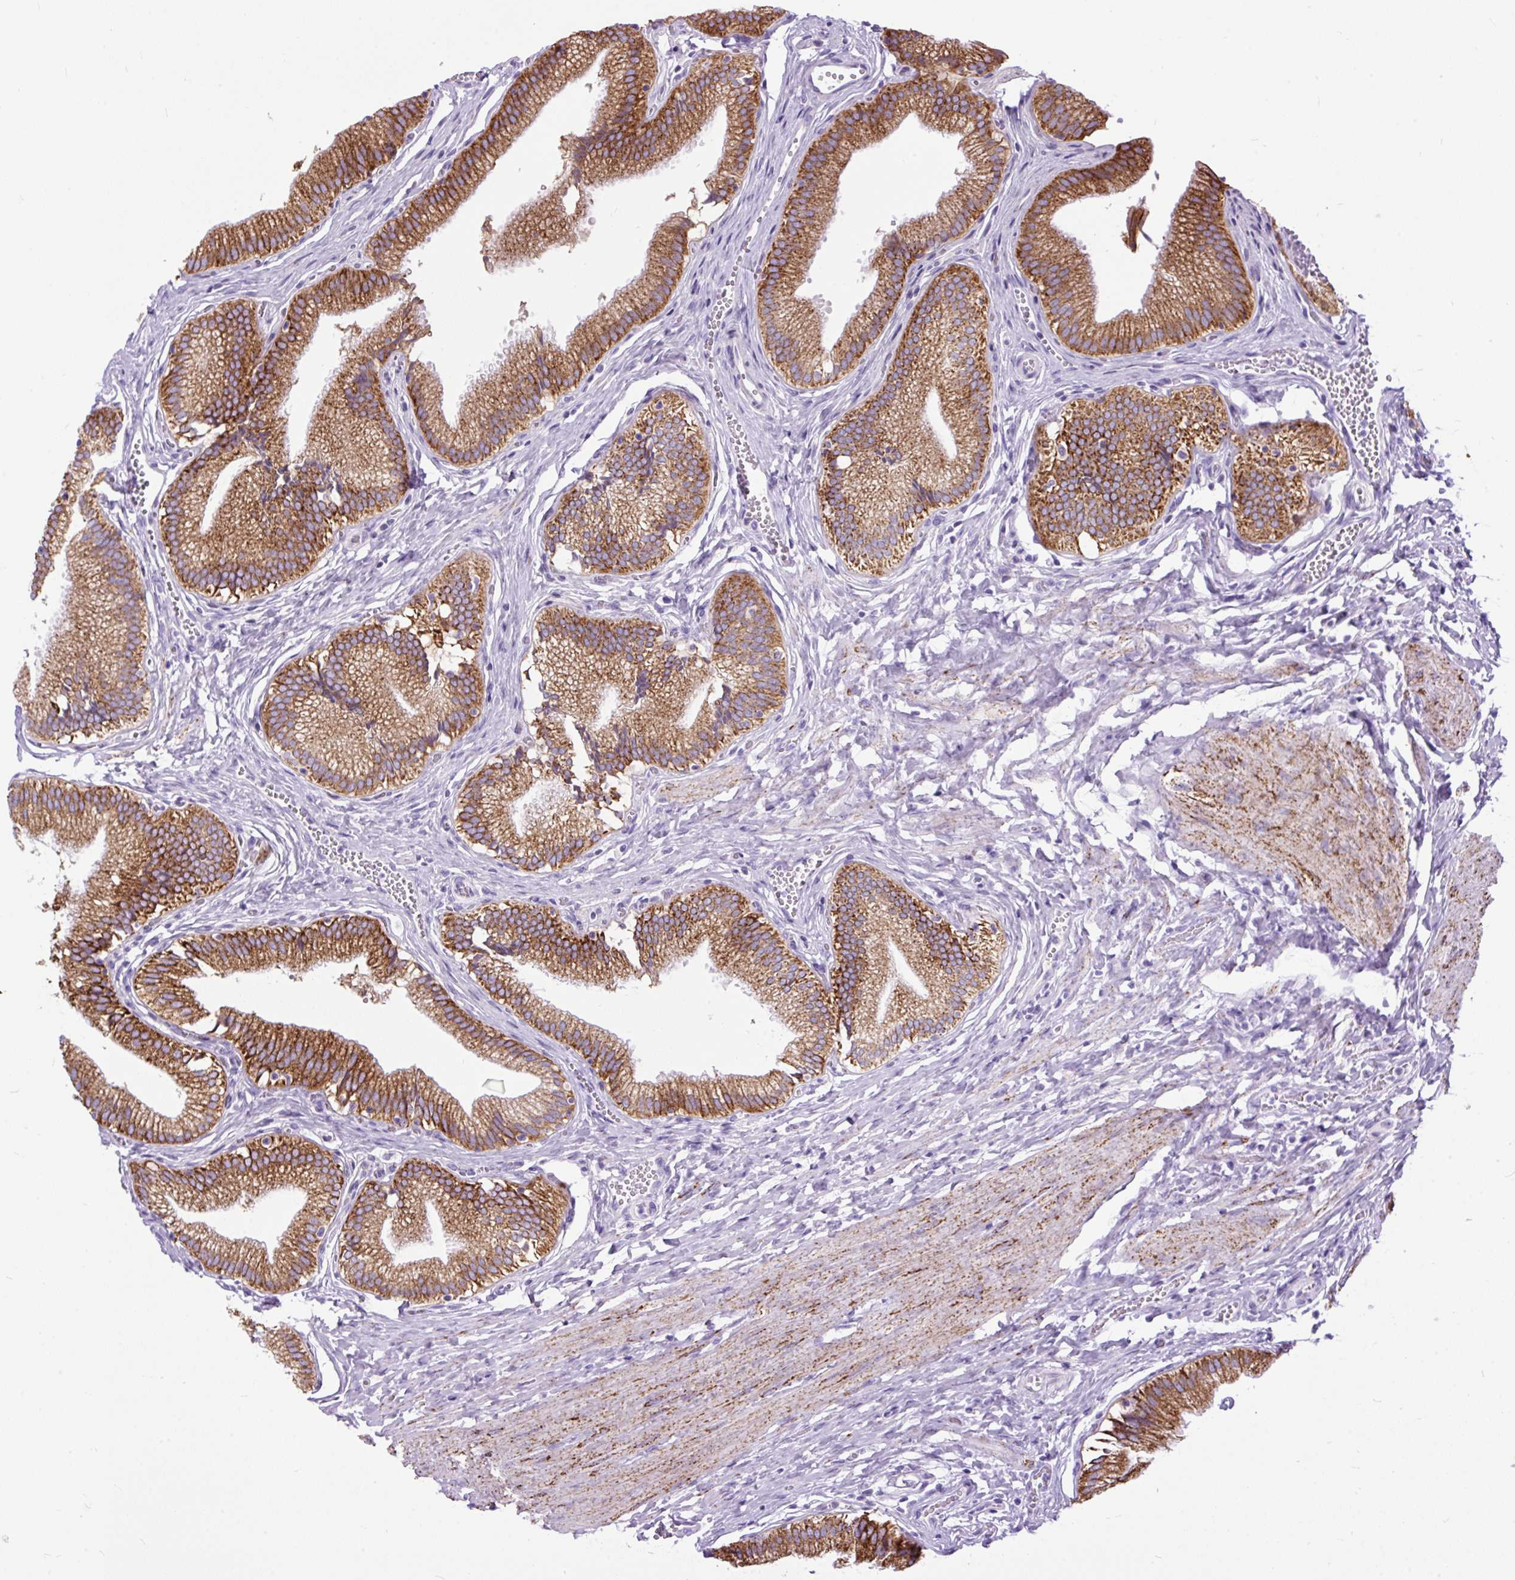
{"staining": {"intensity": "strong", "quantity": ">75%", "location": "cytoplasmic/membranous"}, "tissue": "gallbladder", "cell_type": "Glandular cells", "image_type": "normal", "snomed": [{"axis": "morphology", "description": "Normal tissue, NOS"}, {"axis": "topography", "description": "Gallbladder"}, {"axis": "topography", "description": "Peripheral nerve tissue"}], "caption": "Immunohistochemistry (IHC) staining of unremarkable gallbladder, which displays high levels of strong cytoplasmic/membranous expression in approximately >75% of glandular cells indicating strong cytoplasmic/membranous protein positivity. The staining was performed using DAB (brown) for protein detection and nuclei were counterstained in hematoxylin (blue).", "gene": "ZNF256", "patient": {"sex": "male", "age": 17}}